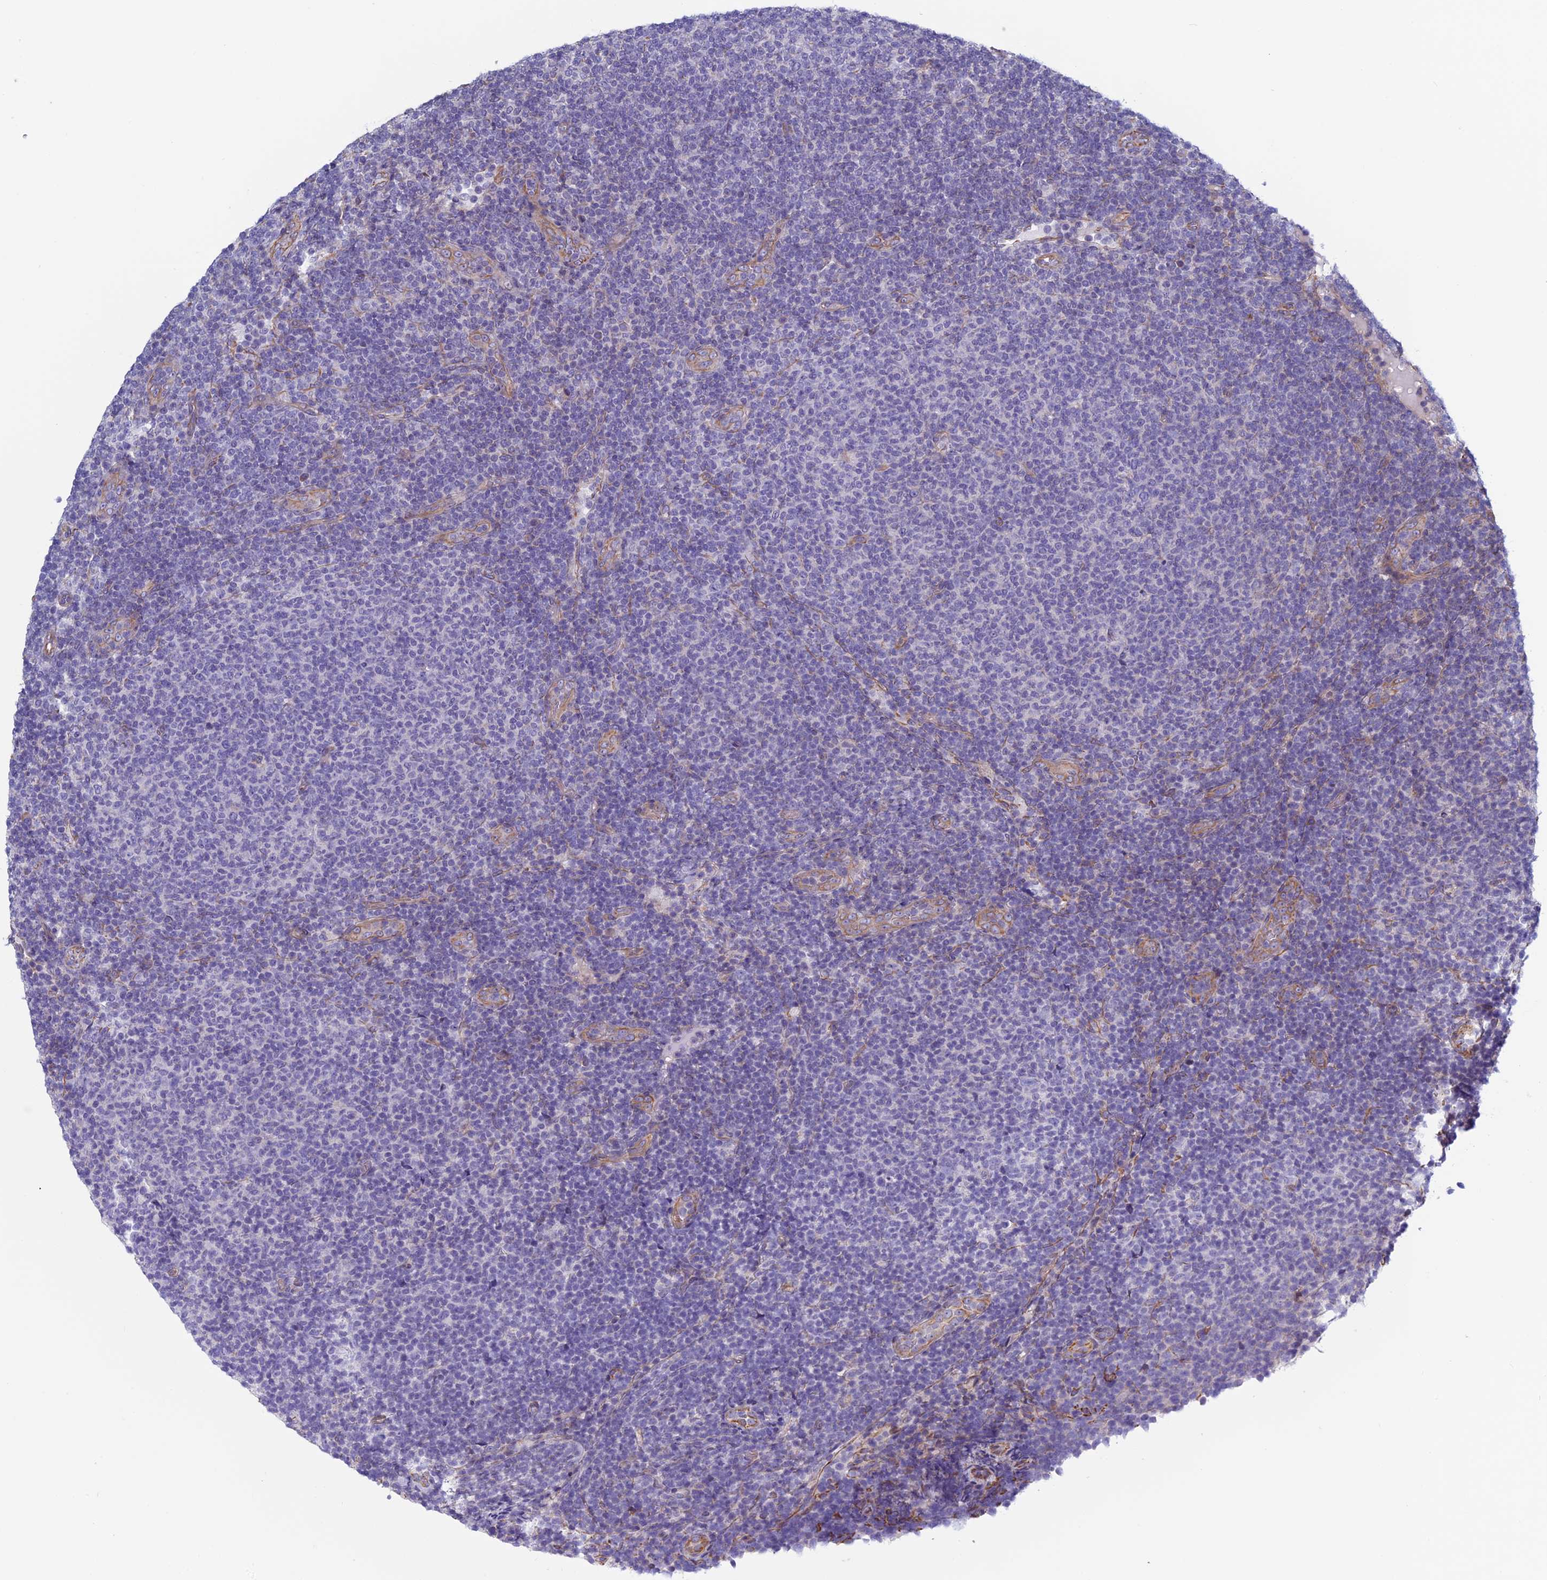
{"staining": {"intensity": "negative", "quantity": "none", "location": "none"}, "tissue": "lymphoma", "cell_type": "Tumor cells", "image_type": "cancer", "snomed": [{"axis": "morphology", "description": "Malignant lymphoma, non-Hodgkin's type, Low grade"}, {"axis": "topography", "description": "Lymph node"}], "caption": "Photomicrograph shows no significant protein positivity in tumor cells of lymphoma. (DAB (3,3'-diaminobenzidine) immunohistochemistry (IHC) visualized using brightfield microscopy, high magnification).", "gene": "BCL2L10", "patient": {"sex": "male", "age": 66}}